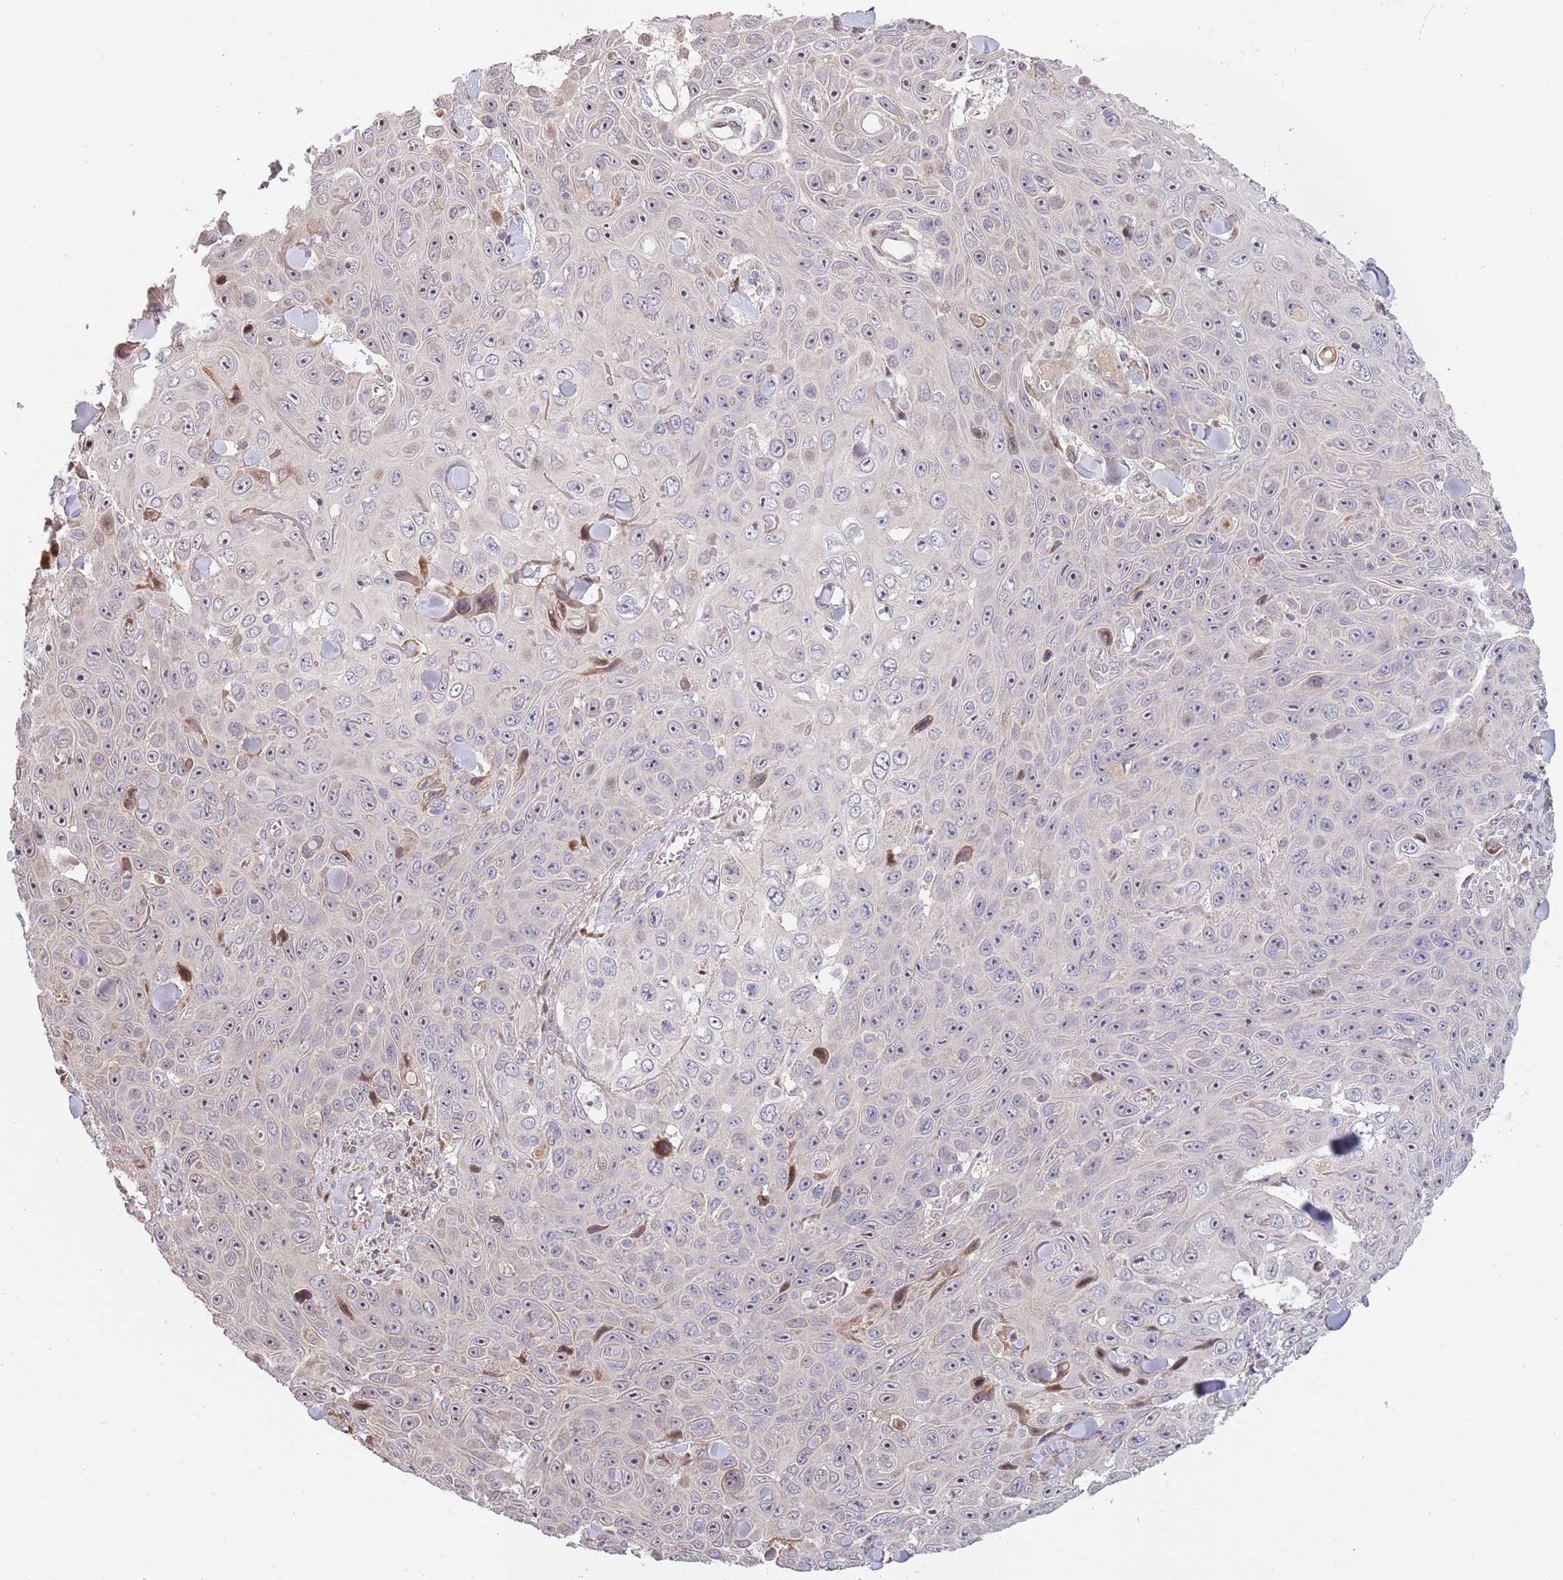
{"staining": {"intensity": "weak", "quantity": "25%-75%", "location": "nuclear"}, "tissue": "skin cancer", "cell_type": "Tumor cells", "image_type": "cancer", "snomed": [{"axis": "morphology", "description": "Squamous cell carcinoma, NOS"}, {"axis": "topography", "description": "Skin"}], "caption": "Immunohistochemistry image of neoplastic tissue: squamous cell carcinoma (skin) stained using immunohistochemistry (IHC) exhibits low levels of weak protein expression localized specifically in the nuclear of tumor cells, appearing as a nuclear brown color.", "gene": "SYNDIG1L", "patient": {"sex": "male", "age": 82}}